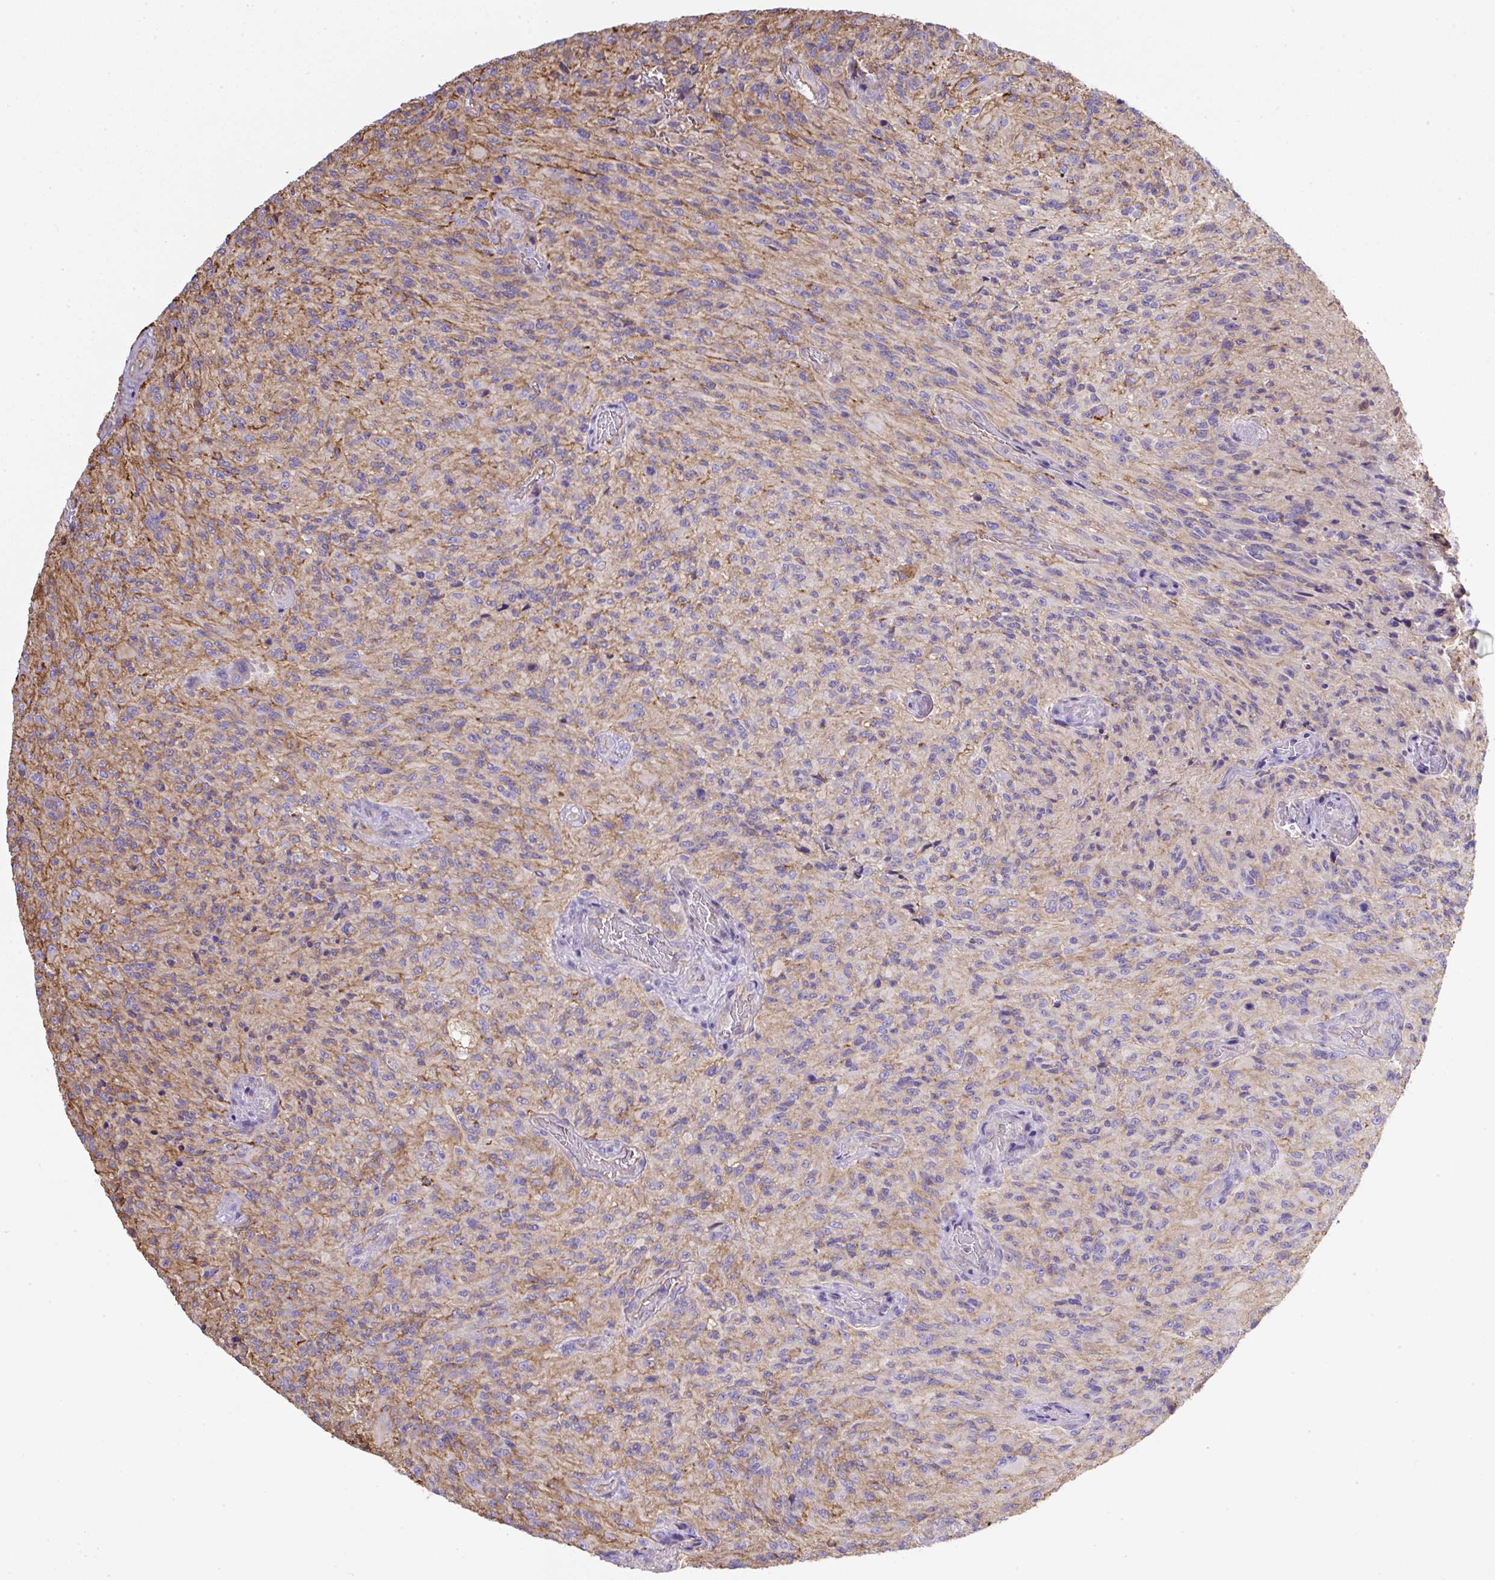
{"staining": {"intensity": "negative", "quantity": "none", "location": "none"}, "tissue": "glioma", "cell_type": "Tumor cells", "image_type": "cancer", "snomed": [{"axis": "morphology", "description": "Normal tissue, NOS"}, {"axis": "morphology", "description": "Glioma, malignant, High grade"}, {"axis": "topography", "description": "Cerebral cortex"}], "caption": "High magnification brightfield microscopy of glioma stained with DAB (3,3'-diaminobenzidine) (brown) and counterstained with hematoxylin (blue): tumor cells show no significant expression. (DAB (3,3'-diaminobenzidine) immunohistochemistry with hematoxylin counter stain).", "gene": "MAGEB5", "patient": {"sex": "male", "age": 56}}